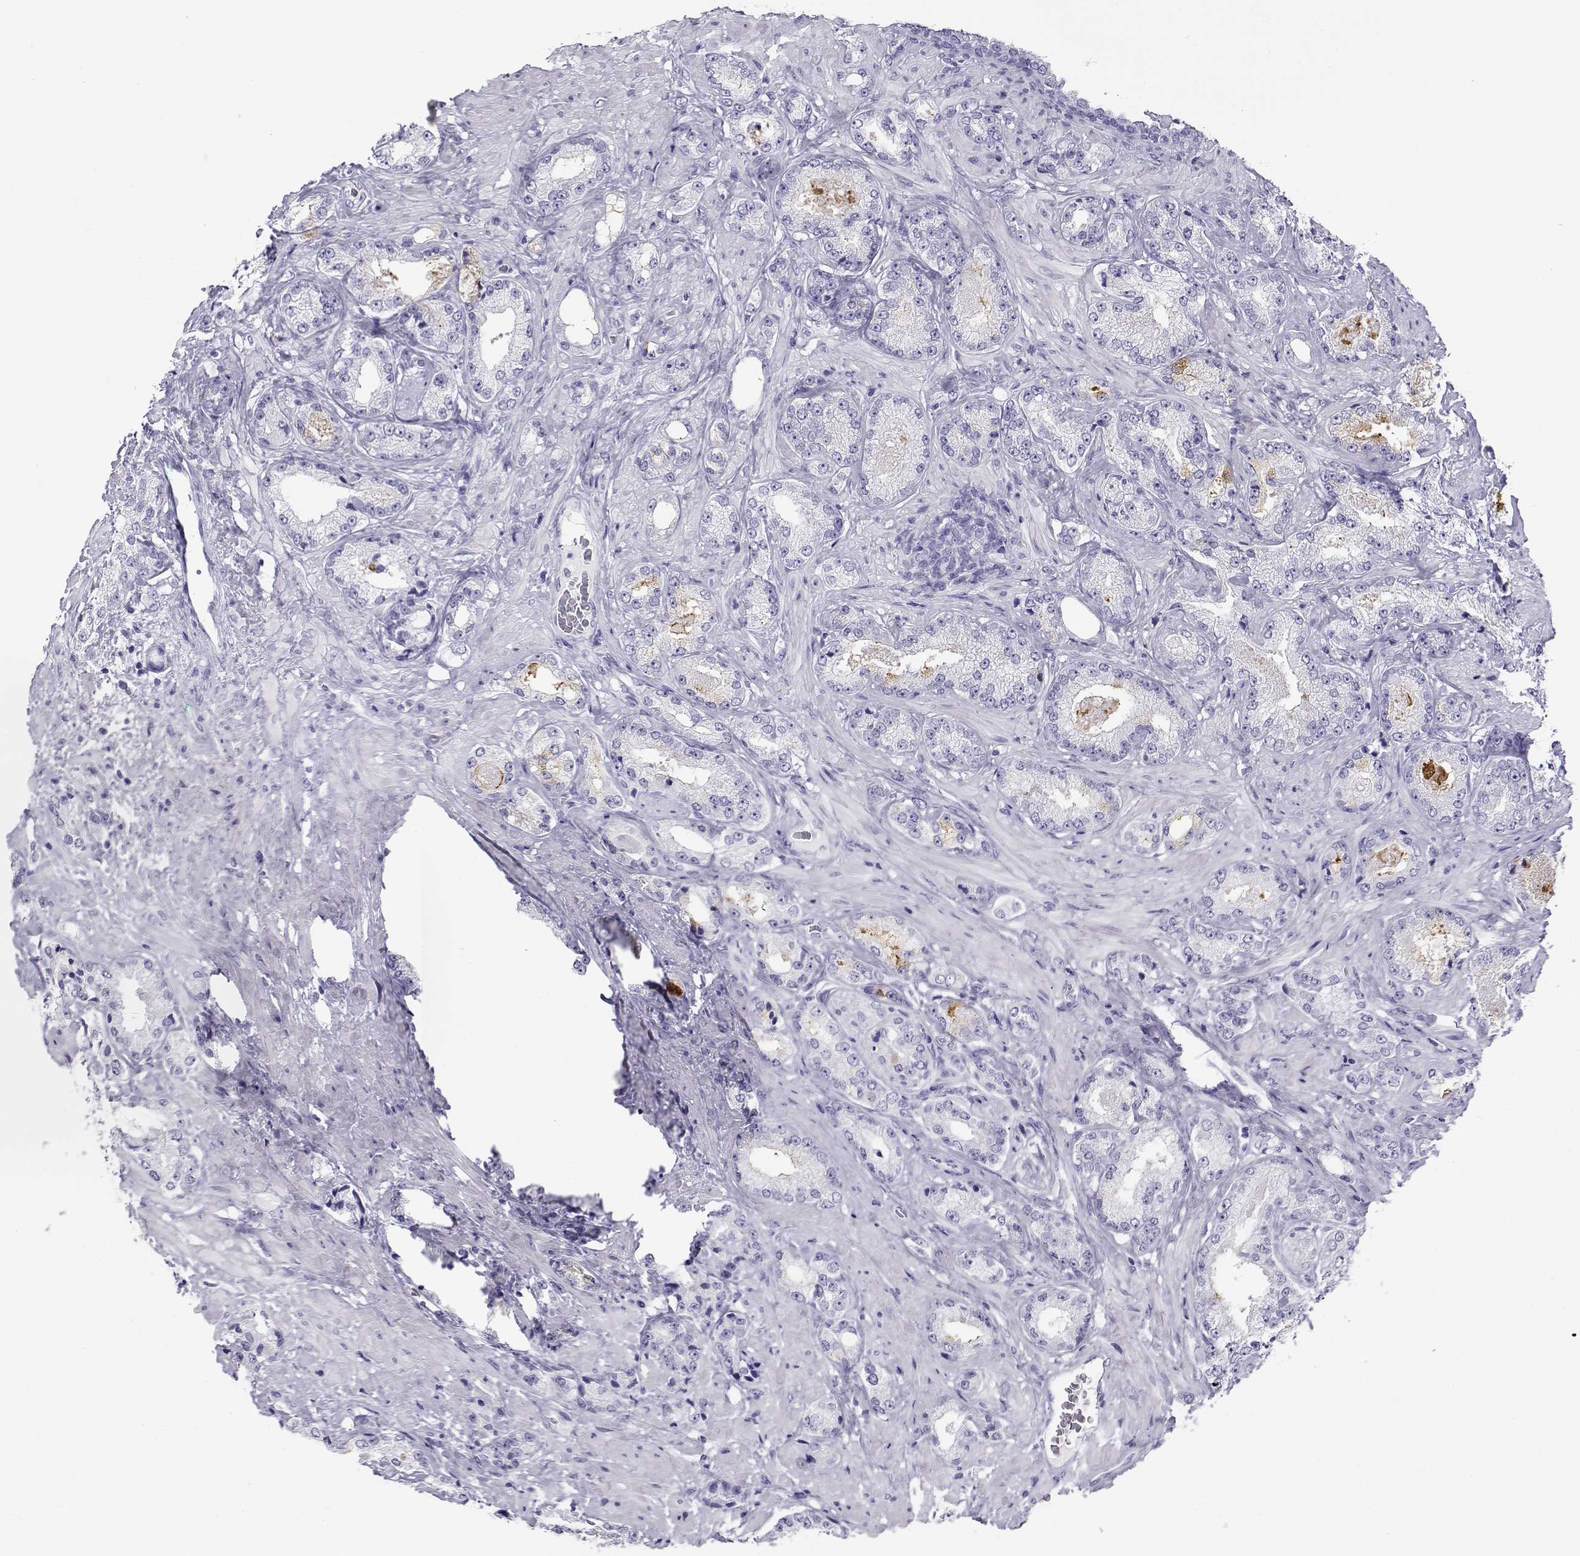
{"staining": {"intensity": "negative", "quantity": "none", "location": "none"}, "tissue": "prostate cancer", "cell_type": "Tumor cells", "image_type": "cancer", "snomed": [{"axis": "morphology", "description": "Adenocarcinoma, Low grade"}, {"axis": "topography", "description": "Prostate"}], "caption": "DAB (3,3'-diaminobenzidine) immunohistochemical staining of human prostate cancer exhibits no significant expression in tumor cells.", "gene": "RHOXF2", "patient": {"sex": "male", "age": 68}}